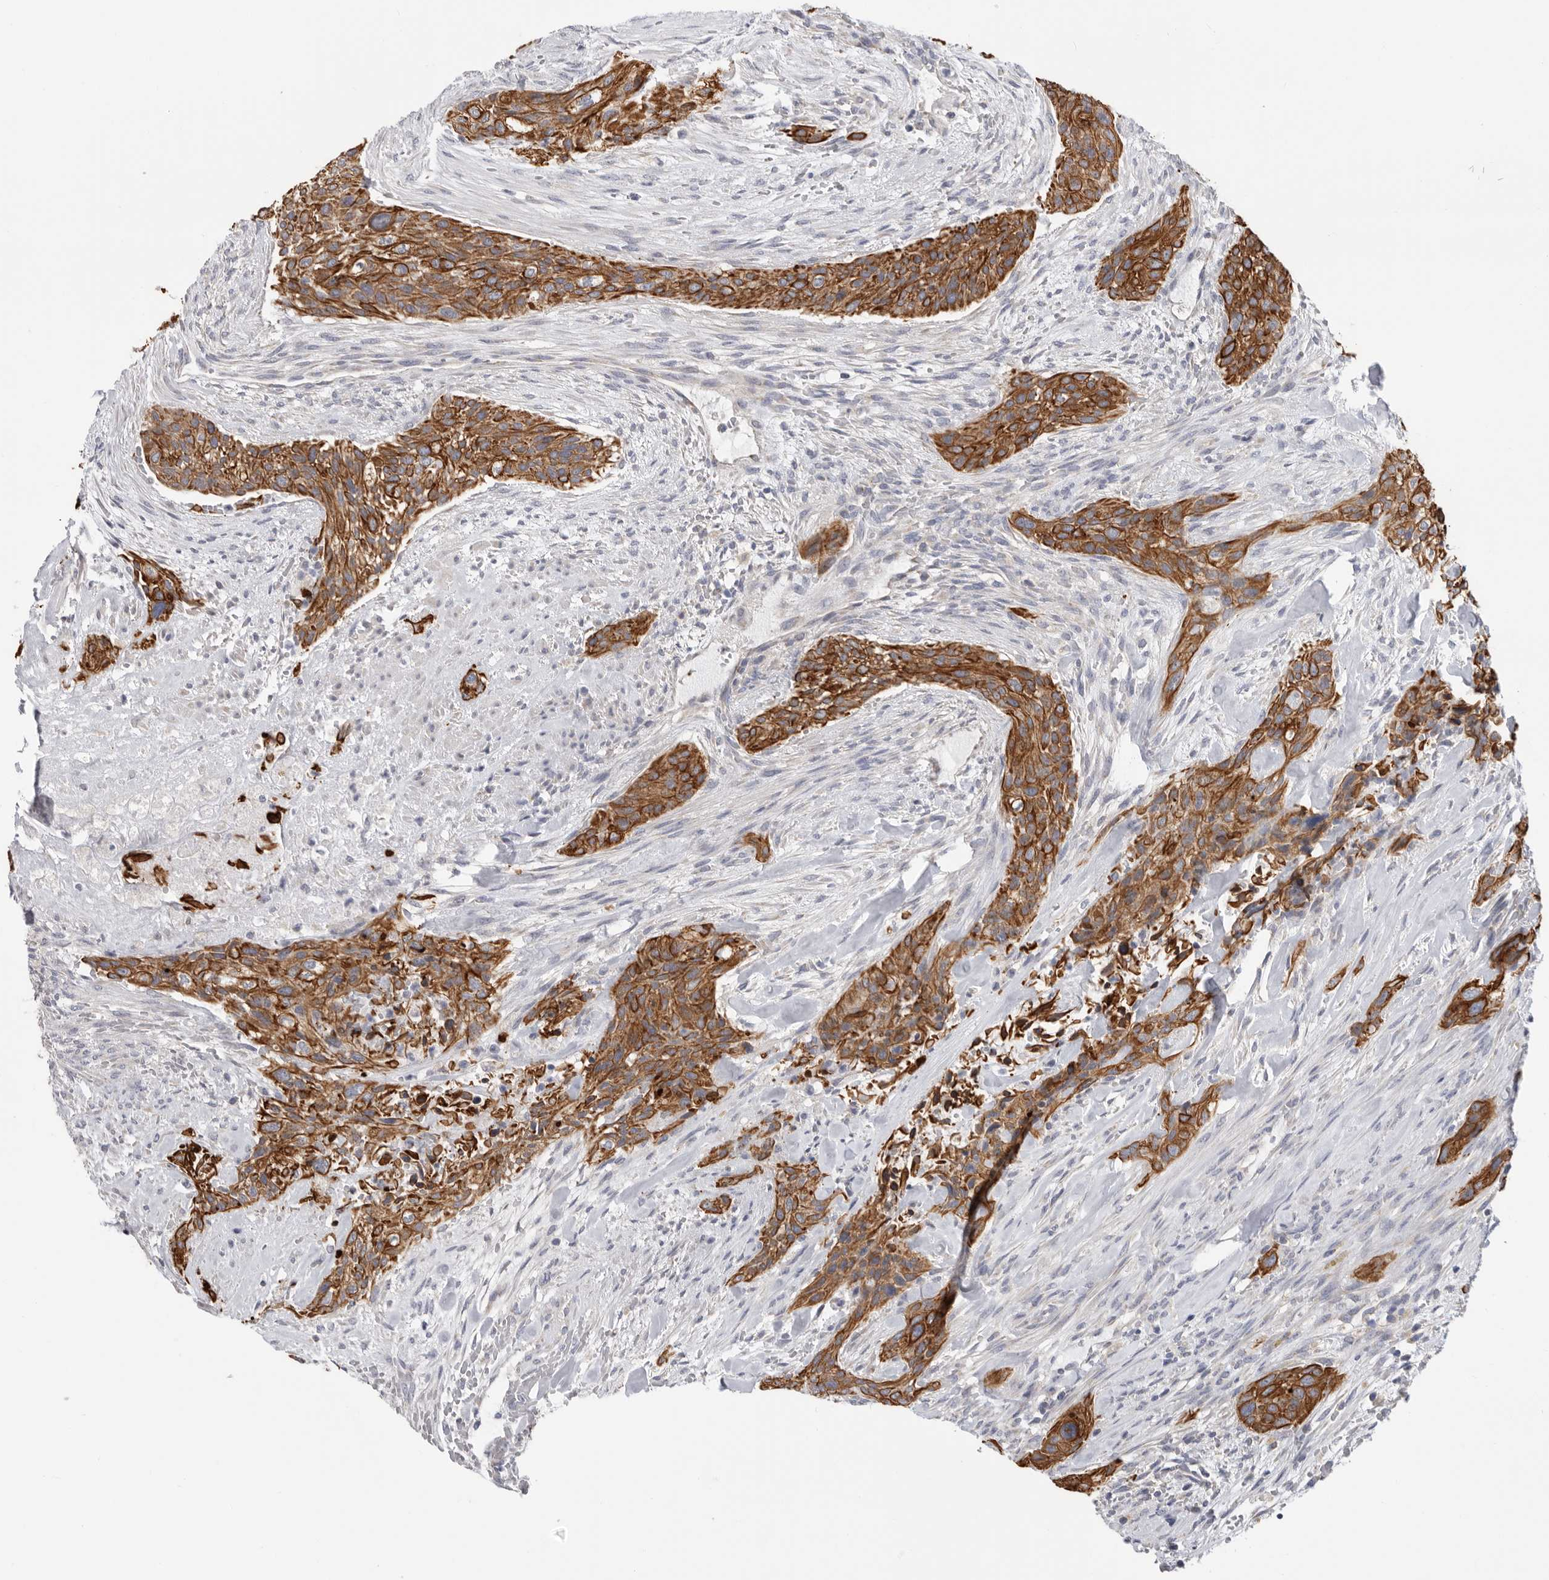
{"staining": {"intensity": "strong", "quantity": ">75%", "location": "cytoplasmic/membranous"}, "tissue": "urothelial cancer", "cell_type": "Tumor cells", "image_type": "cancer", "snomed": [{"axis": "morphology", "description": "Urothelial carcinoma, High grade"}, {"axis": "topography", "description": "Urinary bladder"}], "caption": "Tumor cells show high levels of strong cytoplasmic/membranous expression in approximately >75% of cells in urothelial carcinoma (high-grade).", "gene": "MTFR1L", "patient": {"sex": "male", "age": 35}}